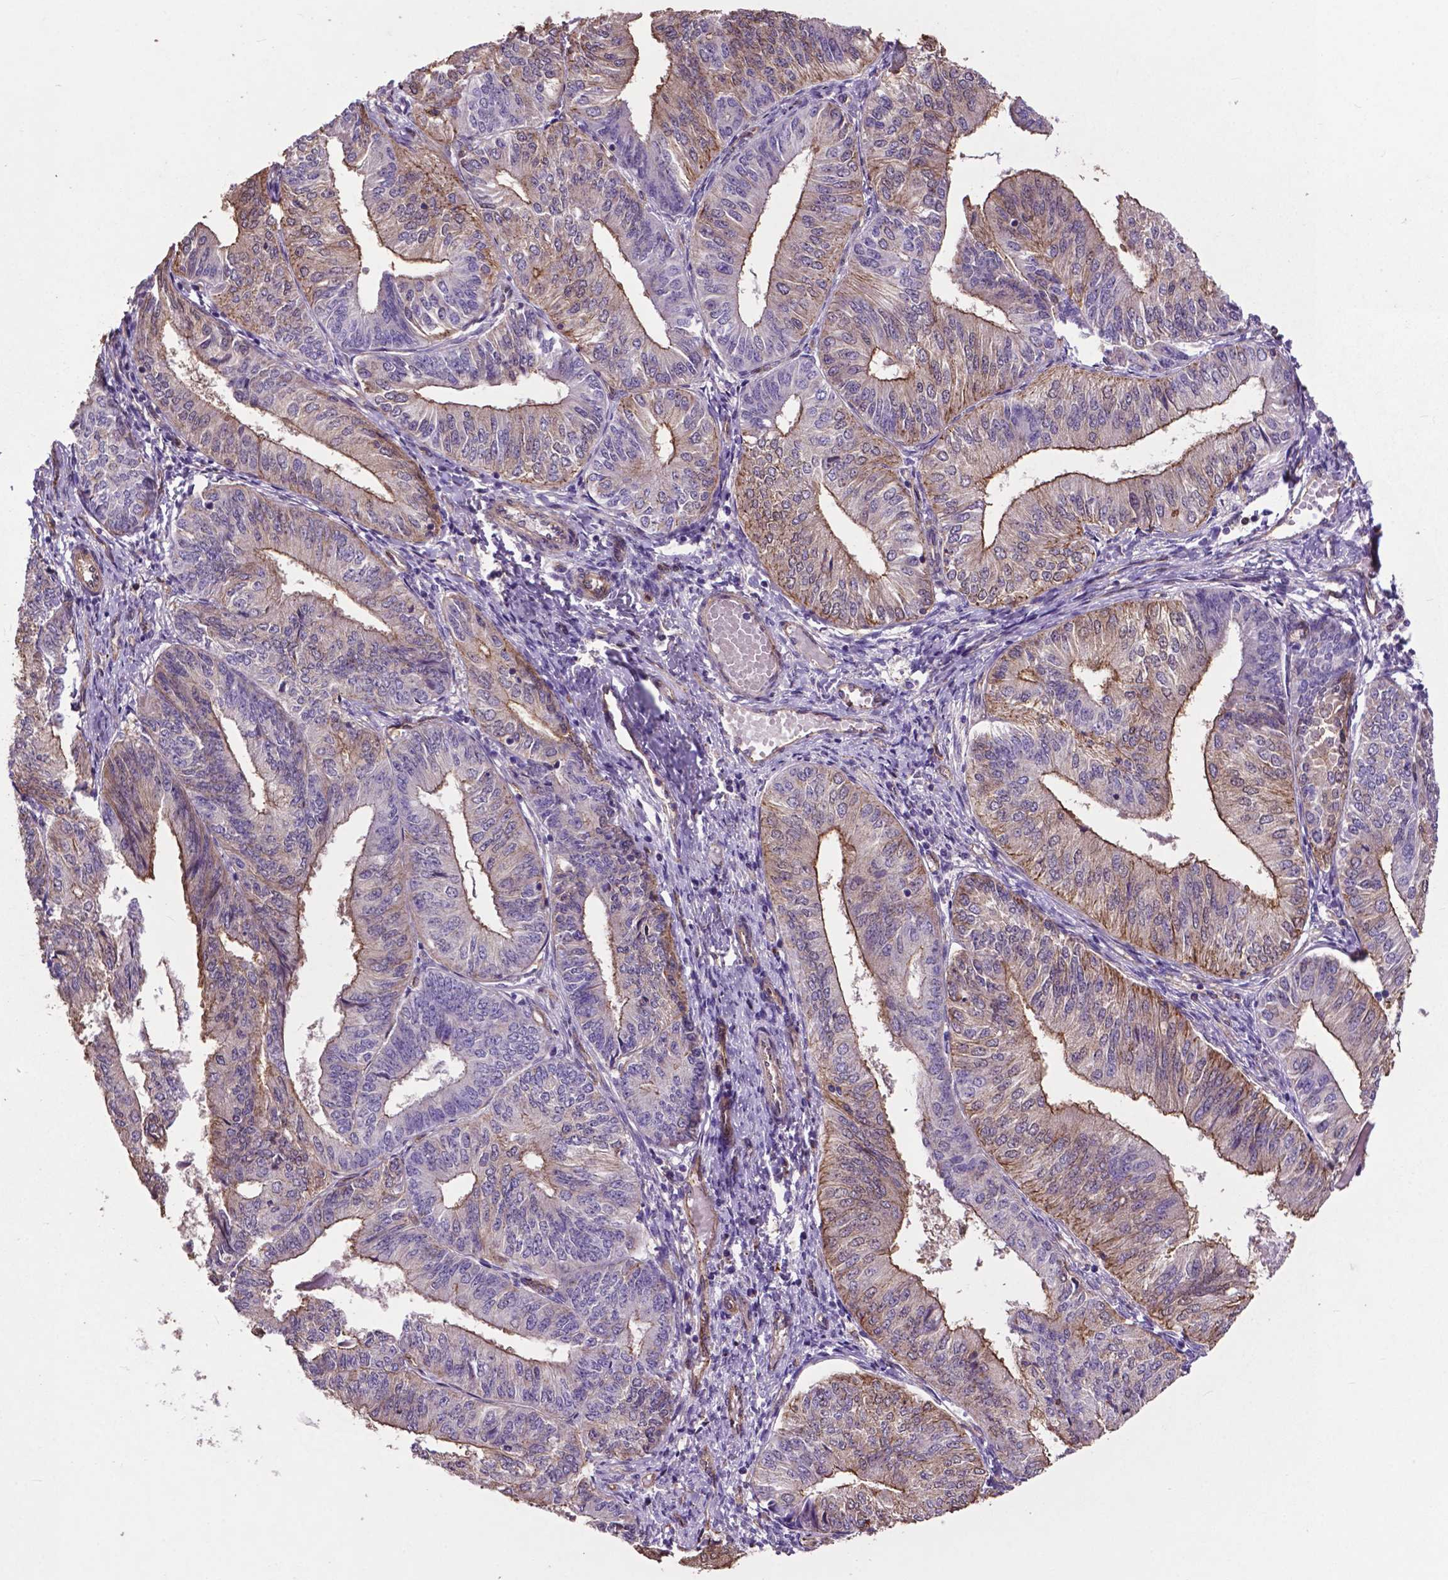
{"staining": {"intensity": "weak", "quantity": "25%-75%", "location": "cytoplasmic/membranous"}, "tissue": "endometrial cancer", "cell_type": "Tumor cells", "image_type": "cancer", "snomed": [{"axis": "morphology", "description": "Adenocarcinoma, NOS"}, {"axis": "topography", "description": "Endometrium"}], "caption": "Weak cytoplasmic/membranous protein expression is appreciated in about 25%-75% of tumor cells in endometrial cancer.", "gene": "PDLIM1", "patient": {"sex": "female", "age": 58}}